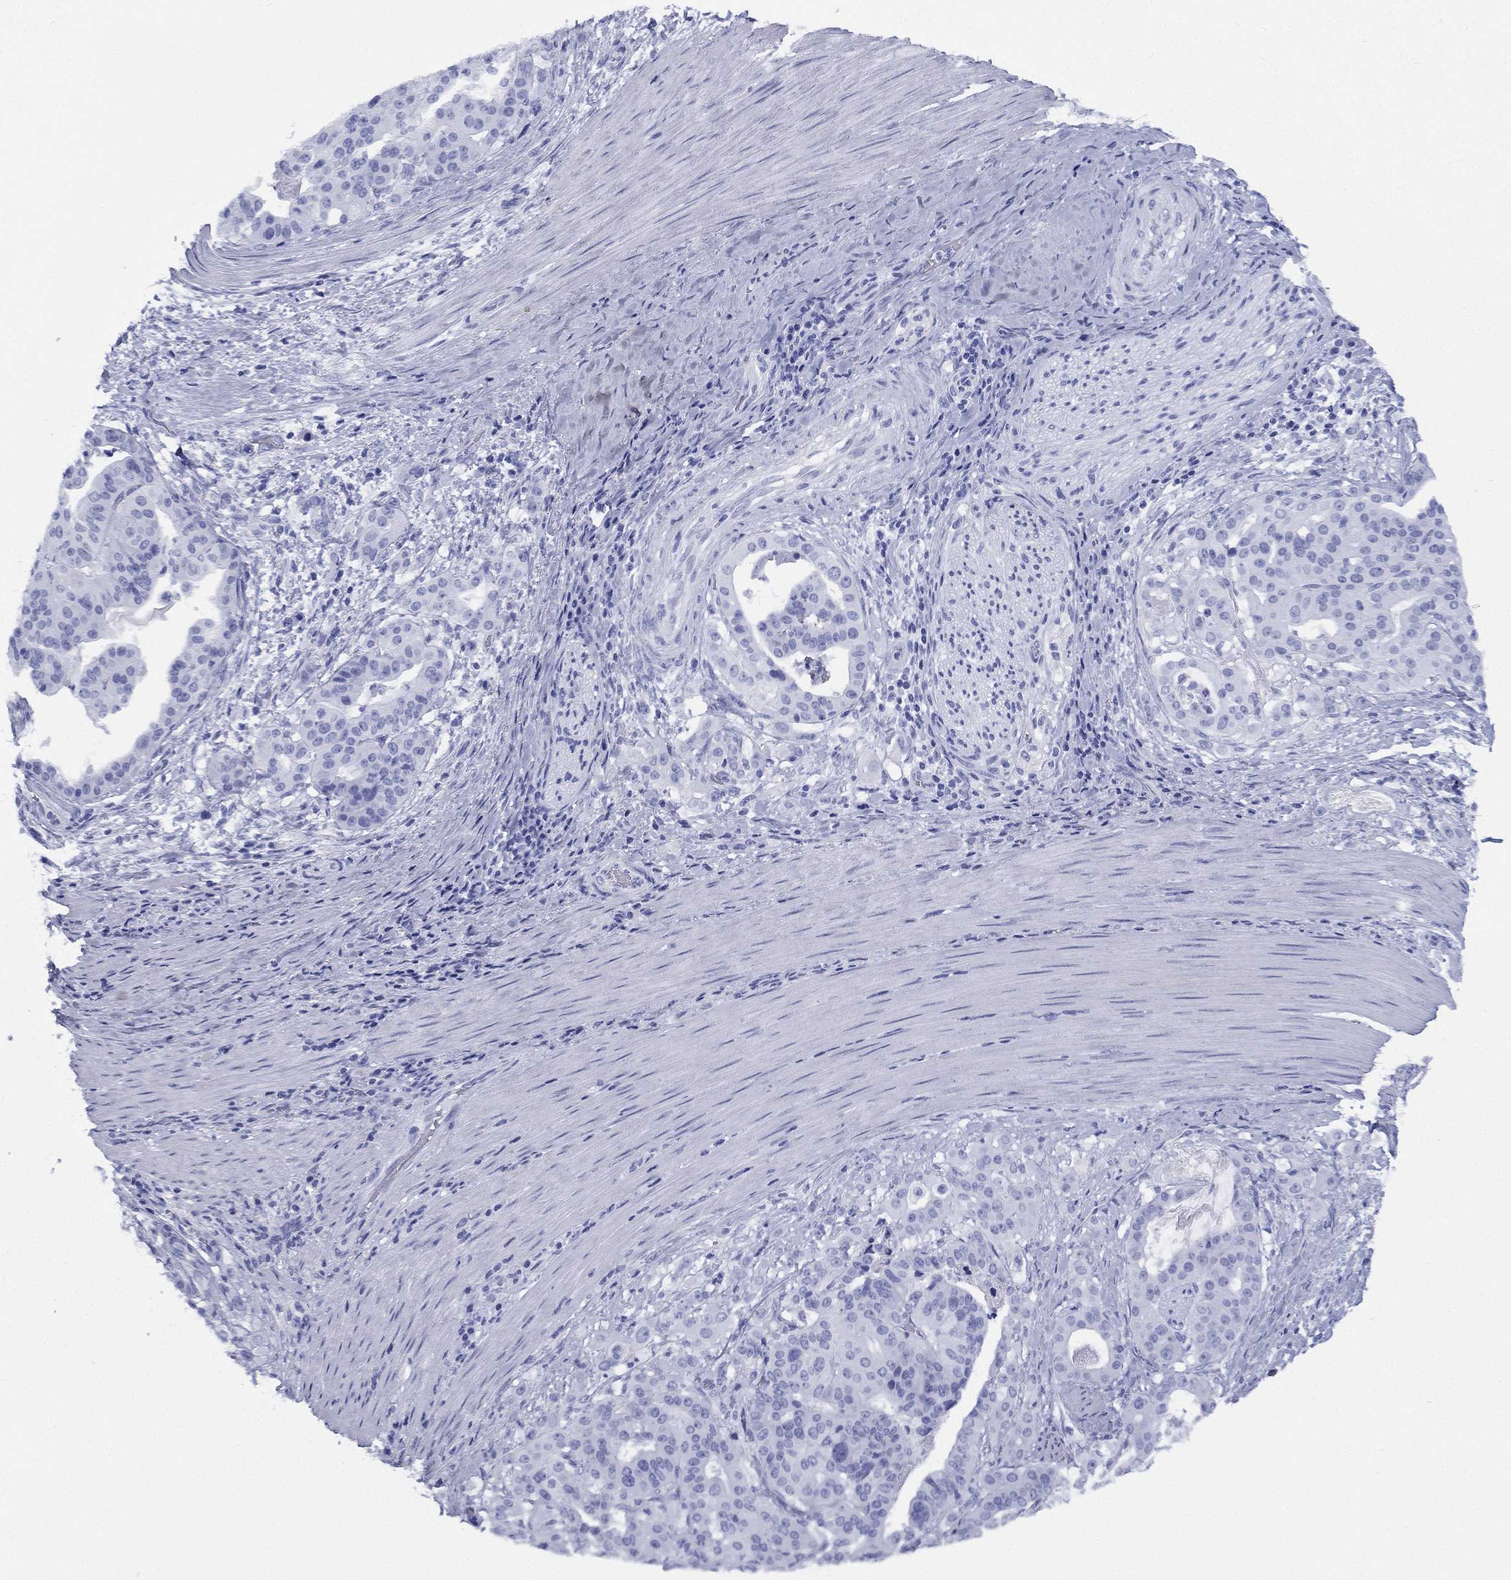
{"staining": {"intensity": "negative", "quantity": "none", "location": "none"}, "tissue": "stomach cancer", "cell_type": "Tumor cells", "image_type": "cancer", "snomed": [{"axis": "morphology", "description": "Adenocarcinoma, NOS"}, {"axis": "topography", "description": "Stomach"}], "caption": "Stomach cancer was stained to show a protein in brown. There is no significant positivity in tumor cells.", "gene": "RSPH4A", "patient": {"sex": "male", "age": 48}}